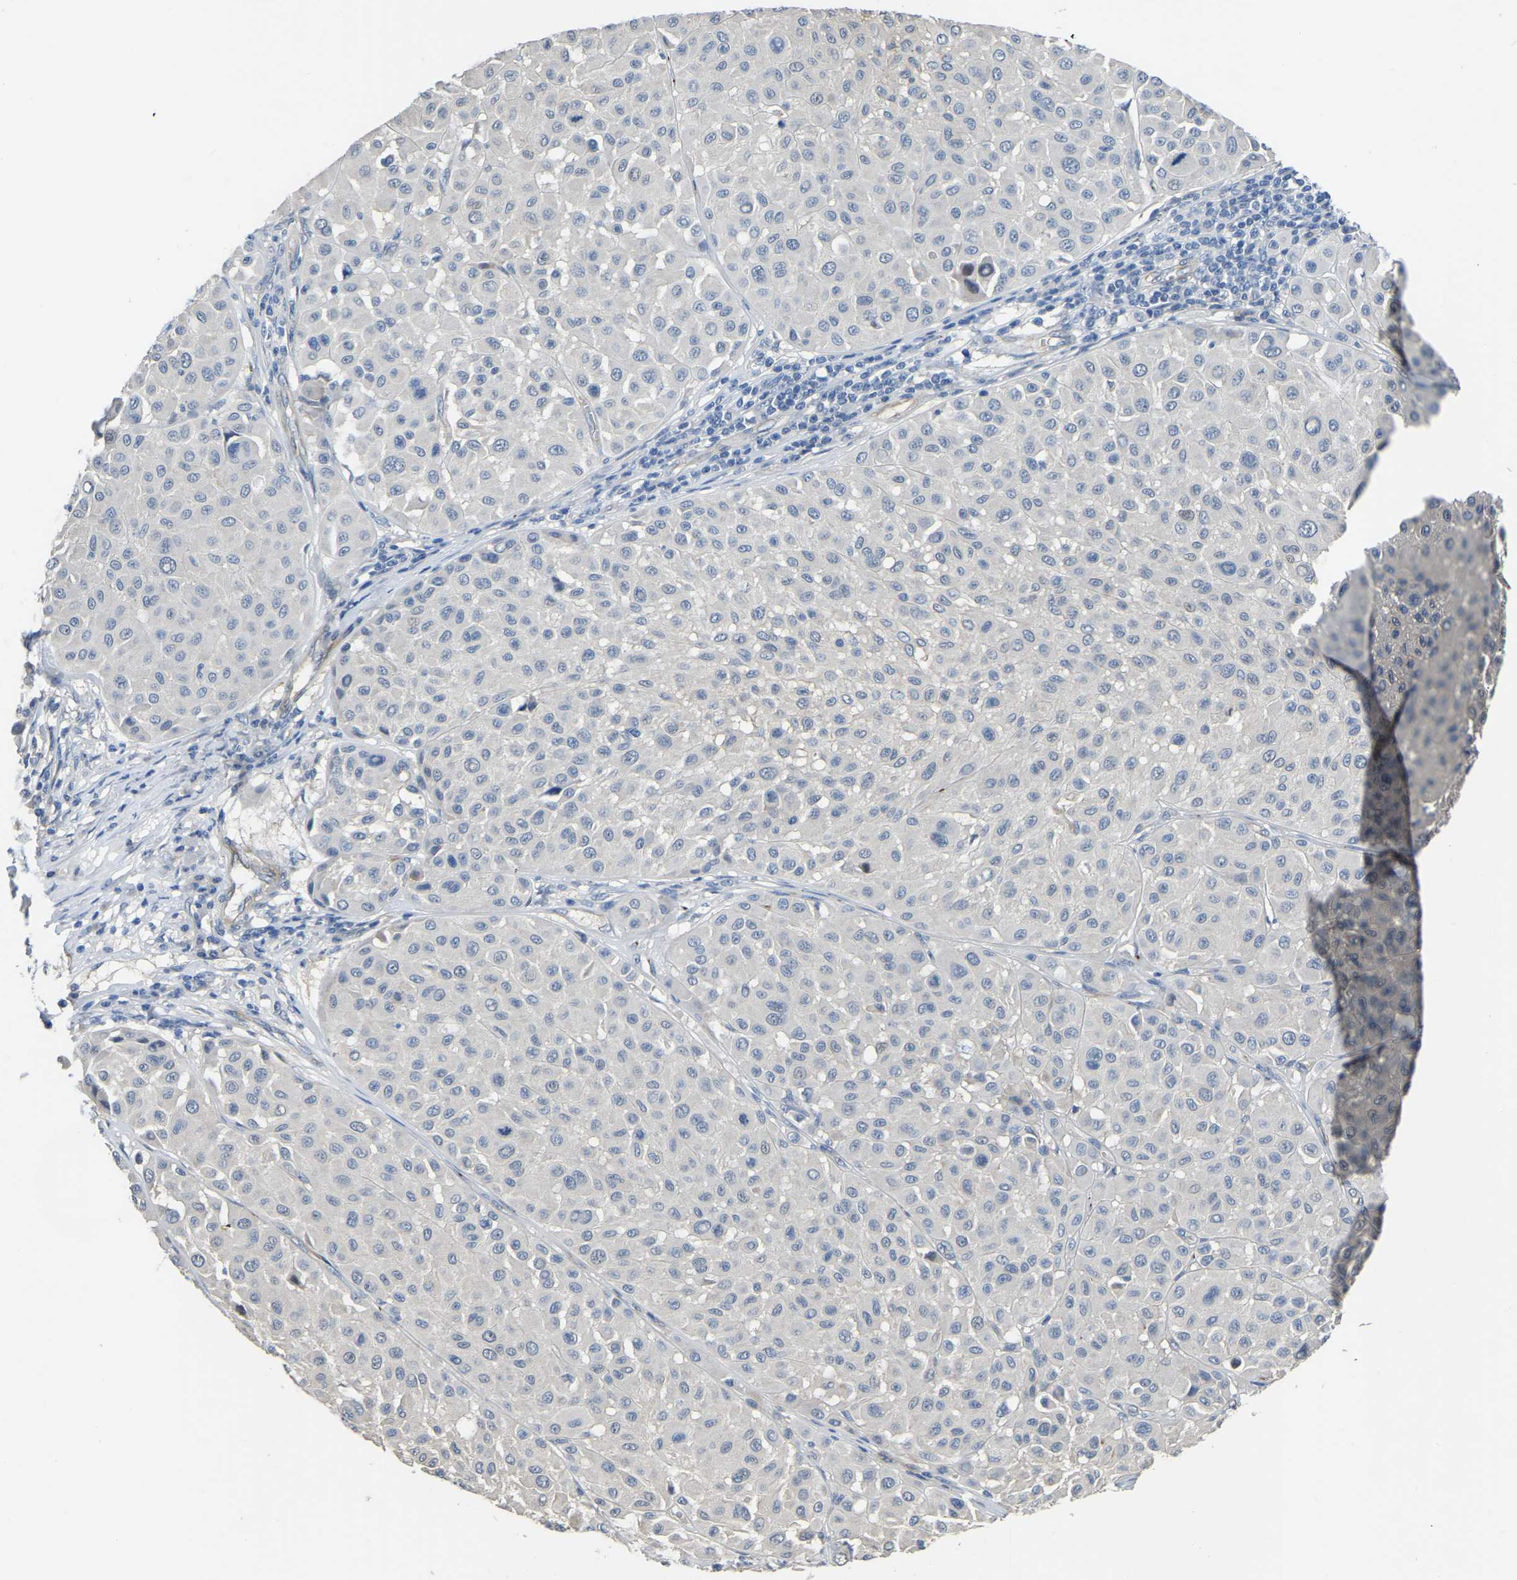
{"staining": {"intensity": "negative", "quantity": "none", "location": "none"}, "tissue": "melanoma", "cell_type": "Tumor cells", "image_type": "cancer", "snomed": [{"axis": "morphology", "description": "Malignant melanoma, Metastatic site"}, {"axis": "topography", "description": "Soft tissue"}], "caption": "A high-resolution histopathology image shows immunohistochemistry (IHC) staining of melanoma, which exhibits no significant staining in tumor cells.", "gene": "HIGD2B", "patient": {"sex": "male", "age": 41}}